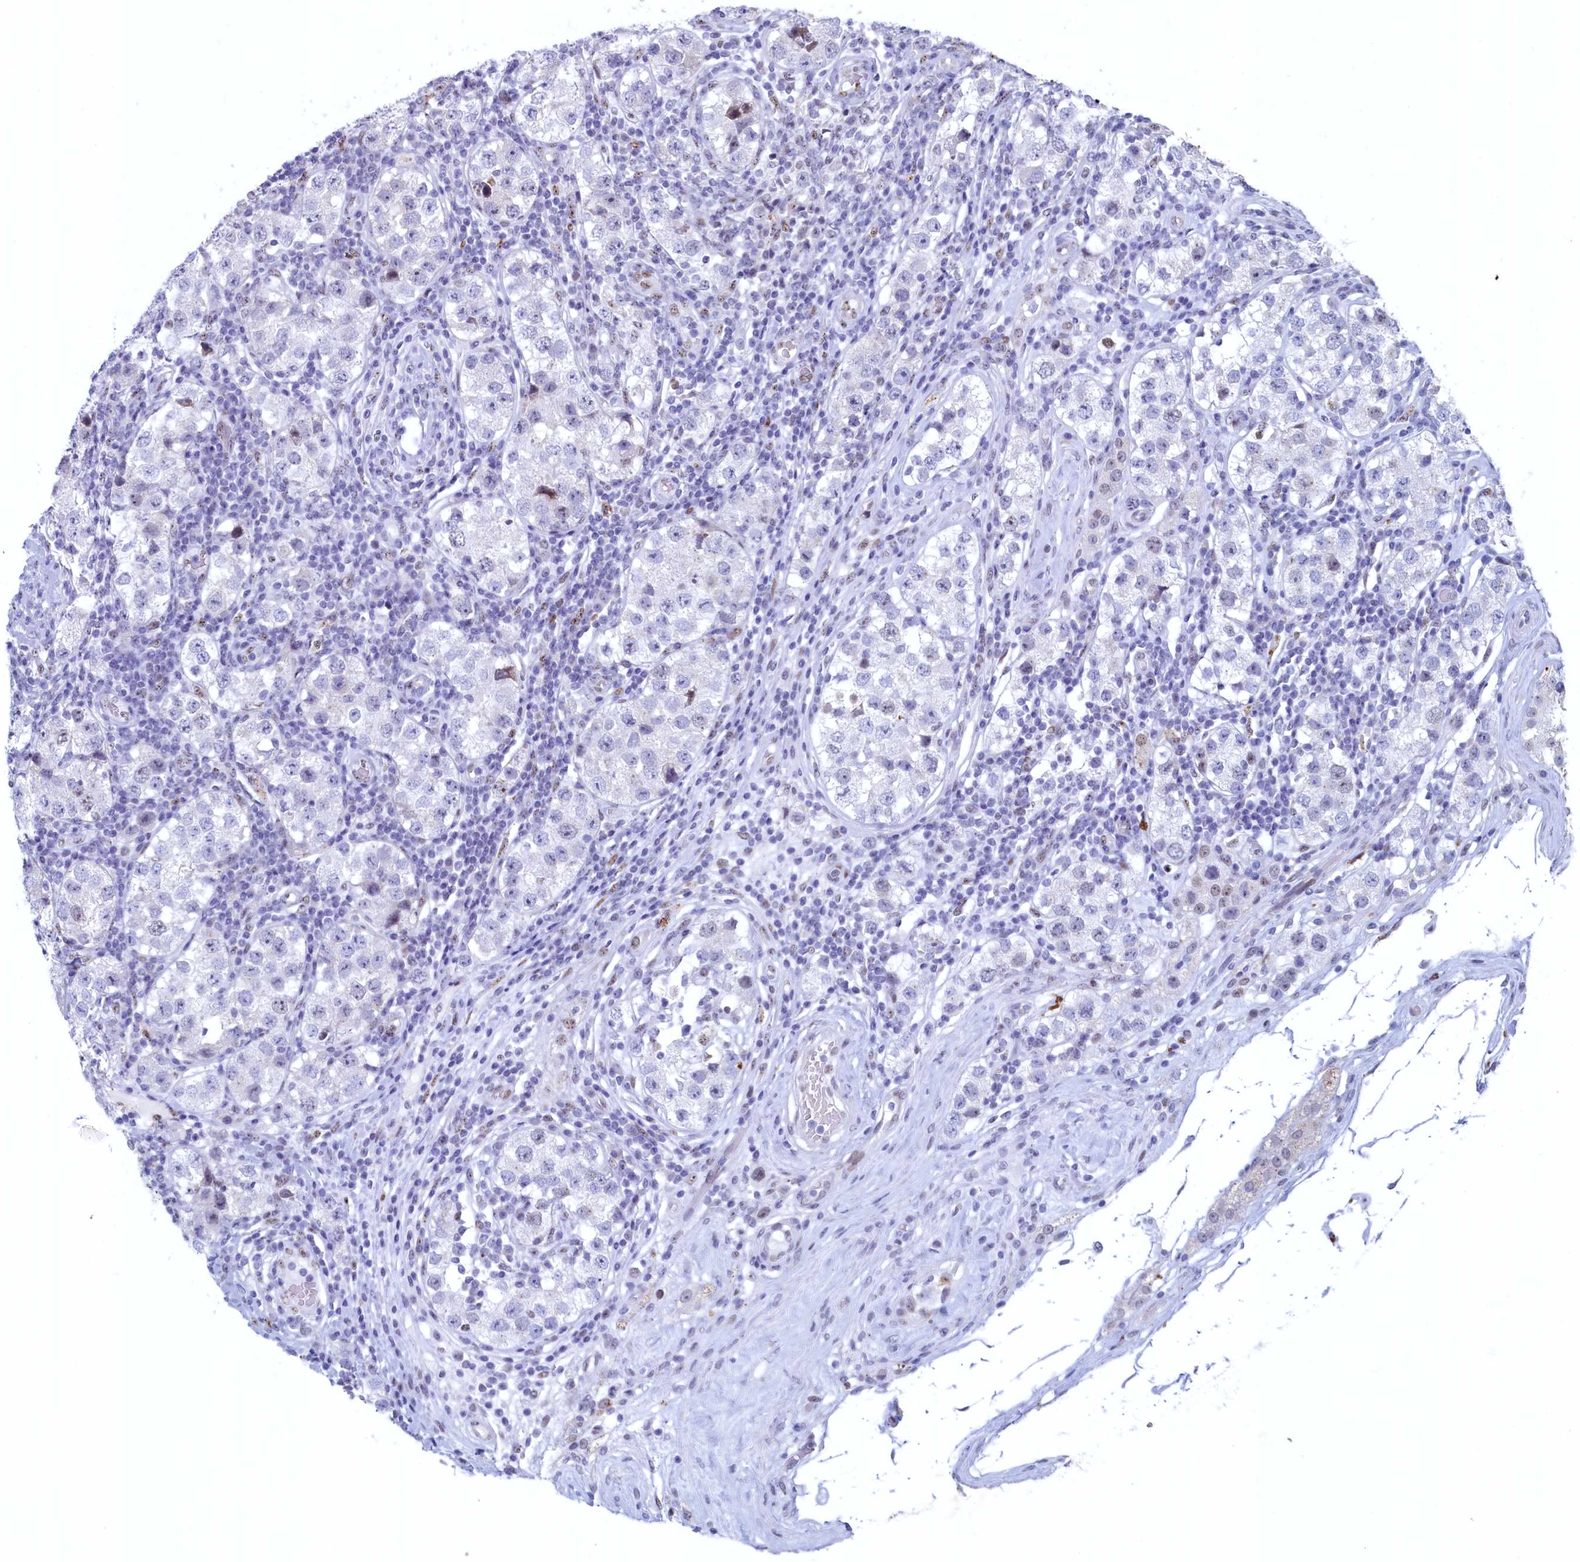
{"staining": {"intensity": "negative", "quantity": "none", "location": "none"}, "tissue": "testis cancer", "cell_type": "Tumor cells", "image_type": "cancer", "snomed": [{"axis": "morphology", "description": "Seminoma, NOS"}, {"axis": "topography", "description": "Testis"}], "caption": "A high-resolution photomicrograph shows IHC staining of testis seminoma, which shows no significant staining in tumor cells. (DAB (3,3'-diaminobenzidine) IHC visualized using brightfield microscopy, high magnification).", "gene": "WDR76", "patient": {"sex": "male", "age": 34}}